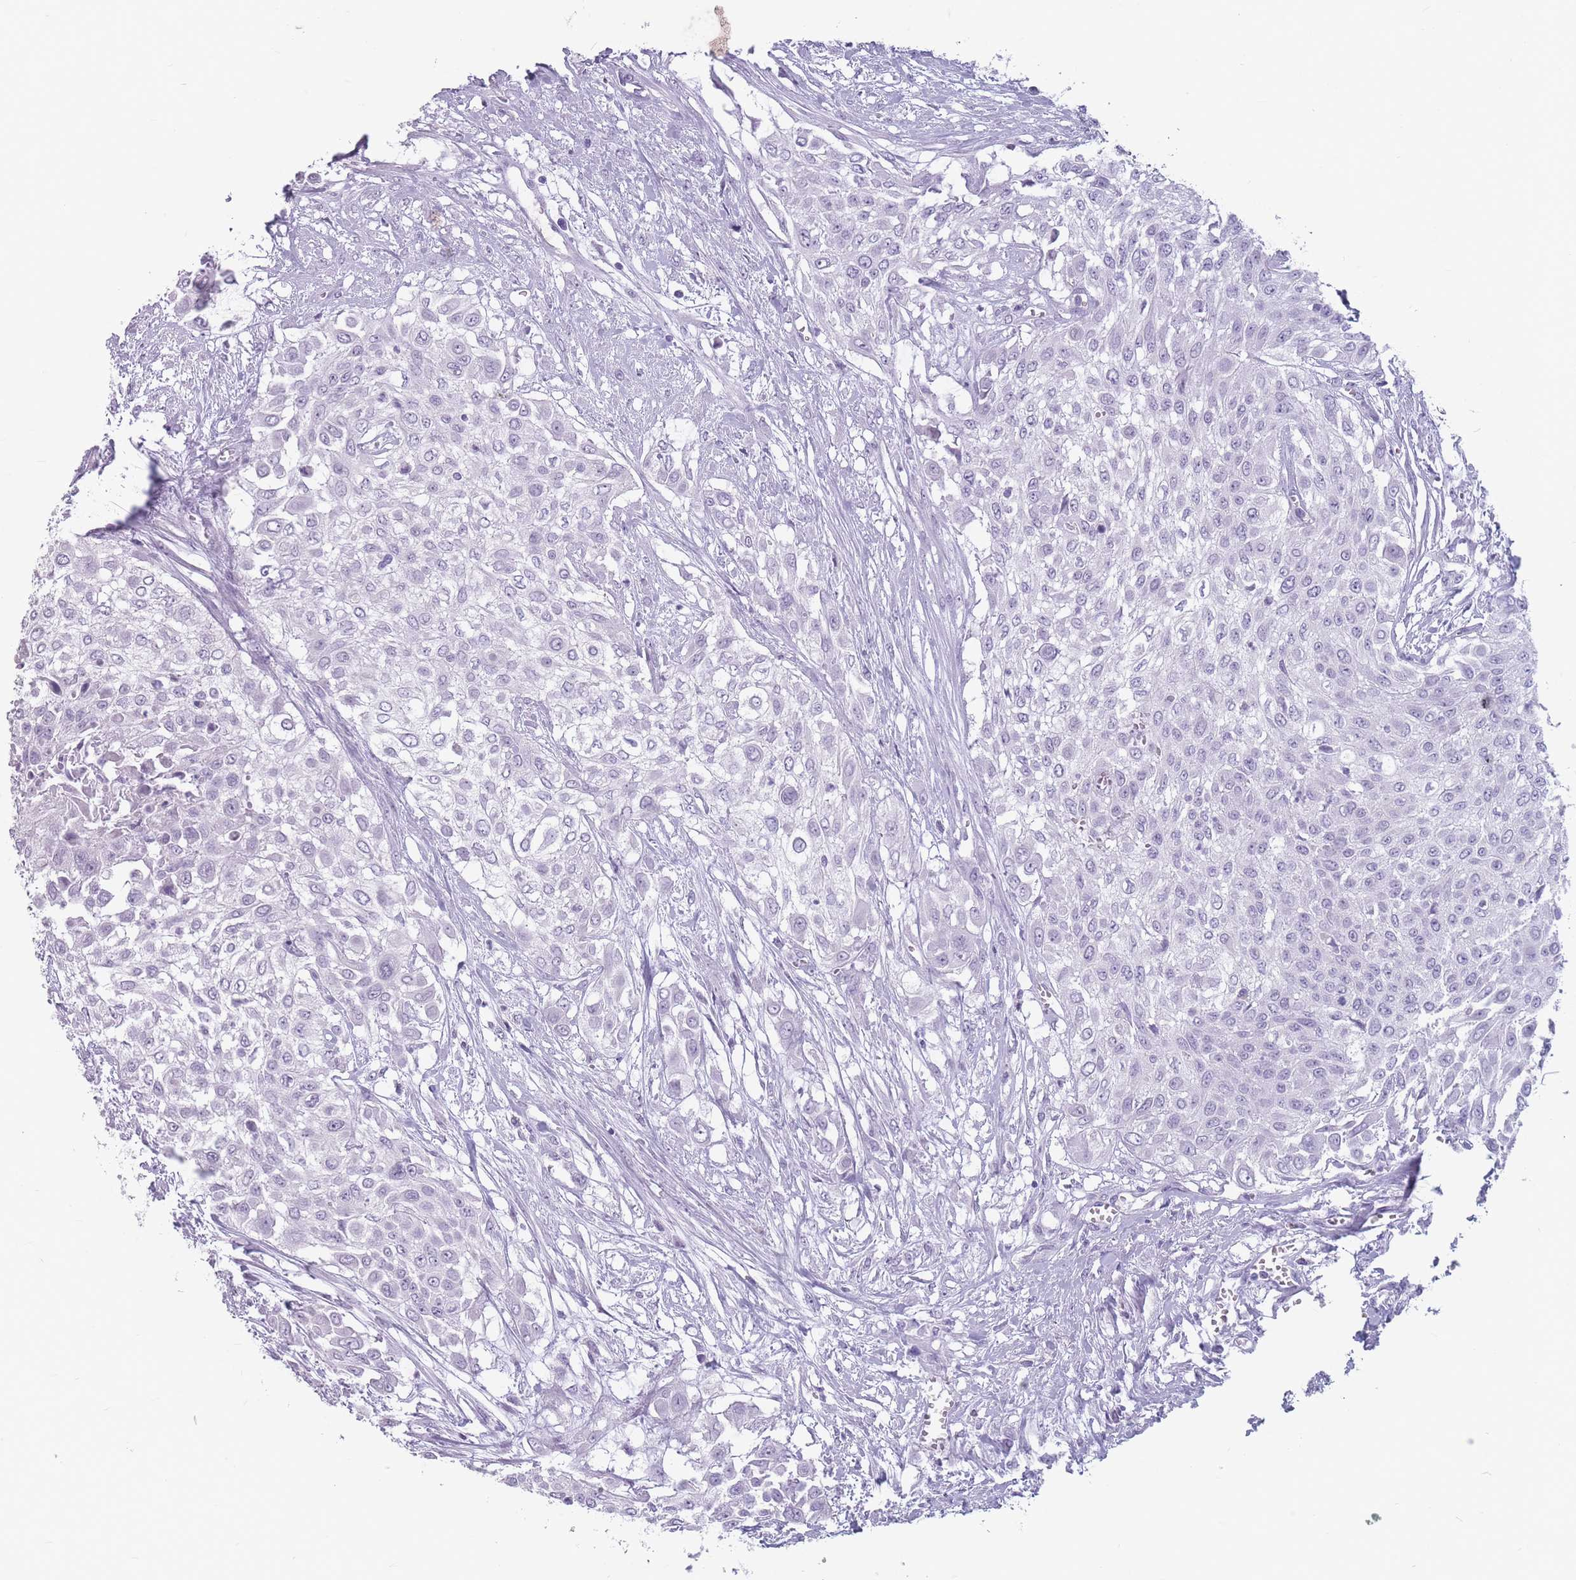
{"staining": {"intensity": "negative", "quantity": "none", "location": "none"}, "tissue": "urothelial cancer", "cell_type": "Tumor cells", "image_type": "cancer", "snomed": [{"axis": "morphology", "description": "Urothelial carcinoma, High grade"}, {"axis": "topography", "description": "Urinary bladder"}], "caption": "Urothelial cancer was stained to show a protein in brown. There is no significant expression in tumor cells.", "gene": "CCNO", "patient": {"sex": "male", "age": 57}}